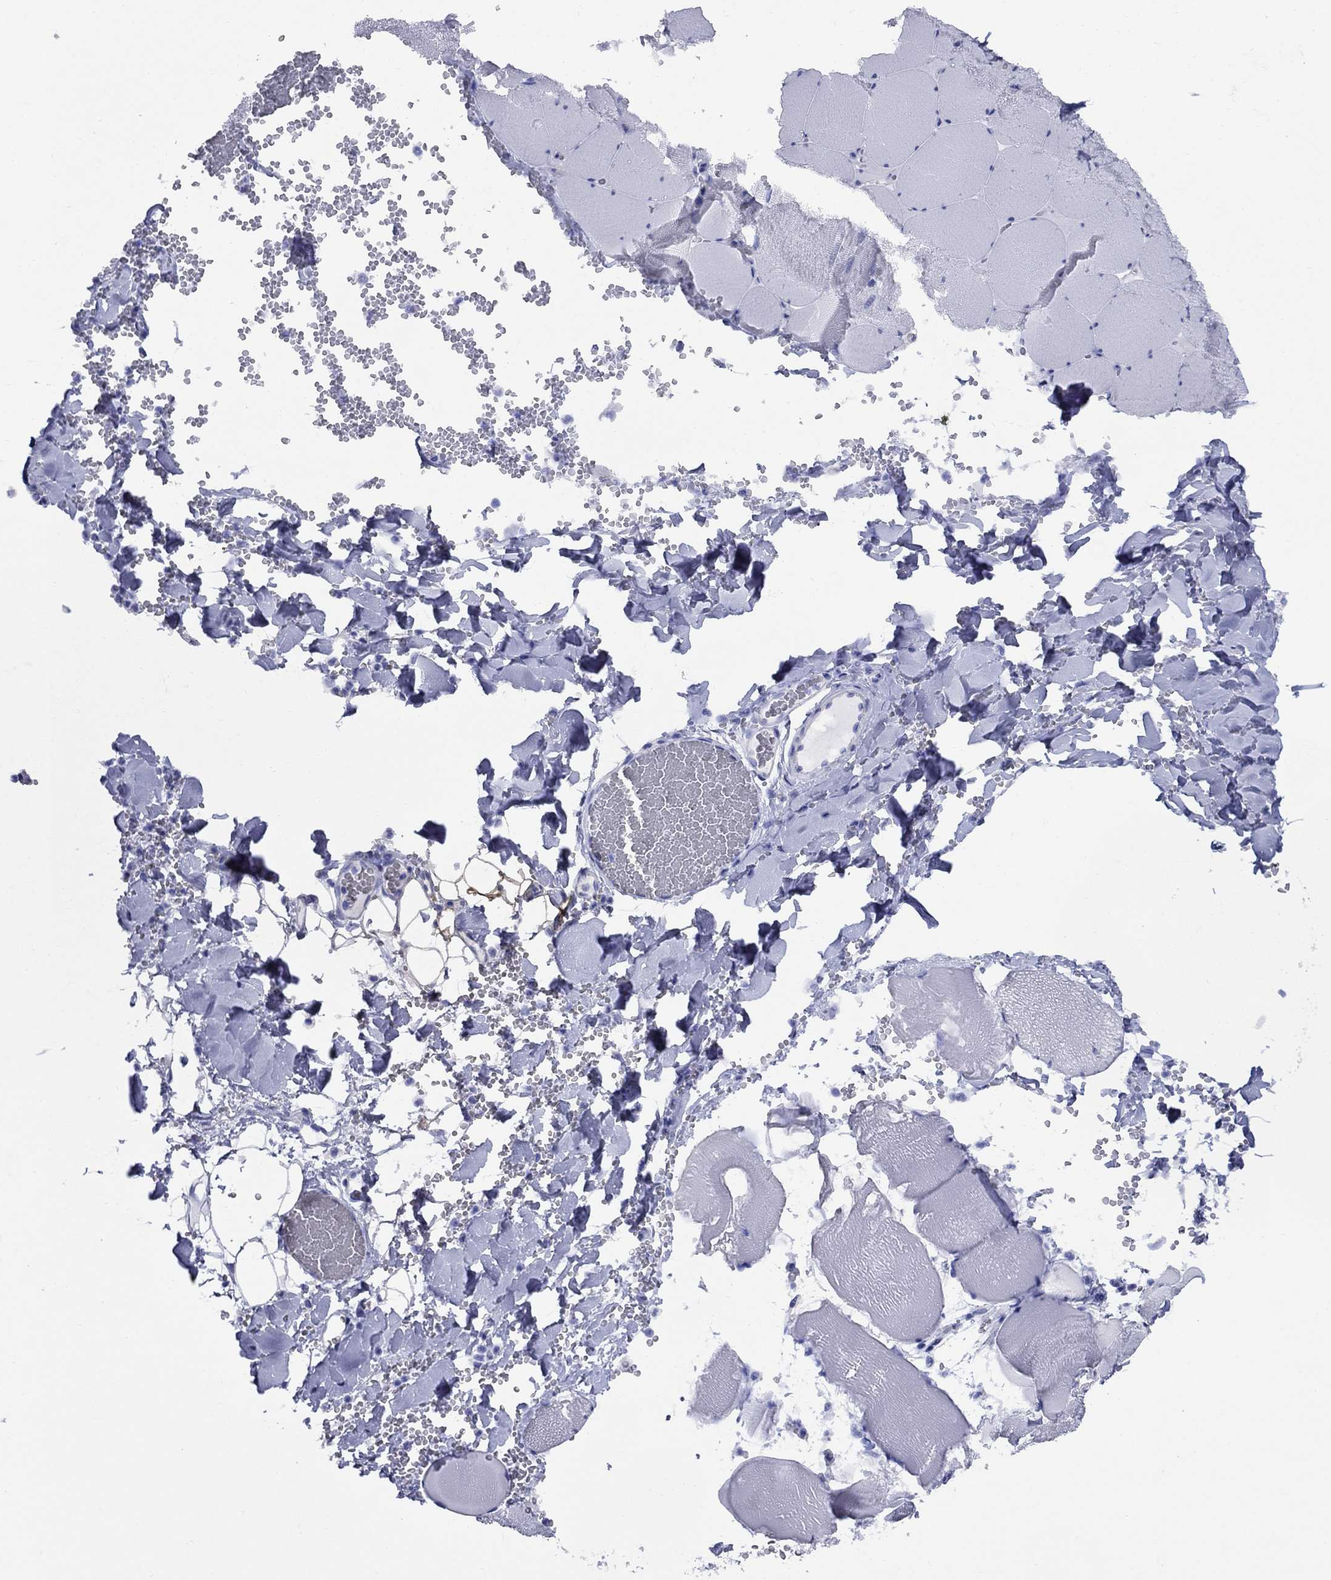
{"staining": {"intensity": "negative", "quantity": "none", "location": "none"}, "tissue": "skeletal muscle", "cell_type": "Myocytes", "image_type": "normal", "snomed": [{"axis": "morphology", "description": "Normal tissue, NOS"}, {"axis": "morphology", "description": "Malignant melanoma, Metastatic site"}, {"axis": "topography", "description": "Skeletal muscle"}], "caption": "IHC image of benign skeletal muscle: skeletal muscle stained with DAB (3,3'-diaminobenzidine) exhibits no significant protein staining in myocytes. (Brightfield microscopy of DAB IHC at high magnification).", "gene": "SMCP", "patient": {"sex": "male", "age": 50}}